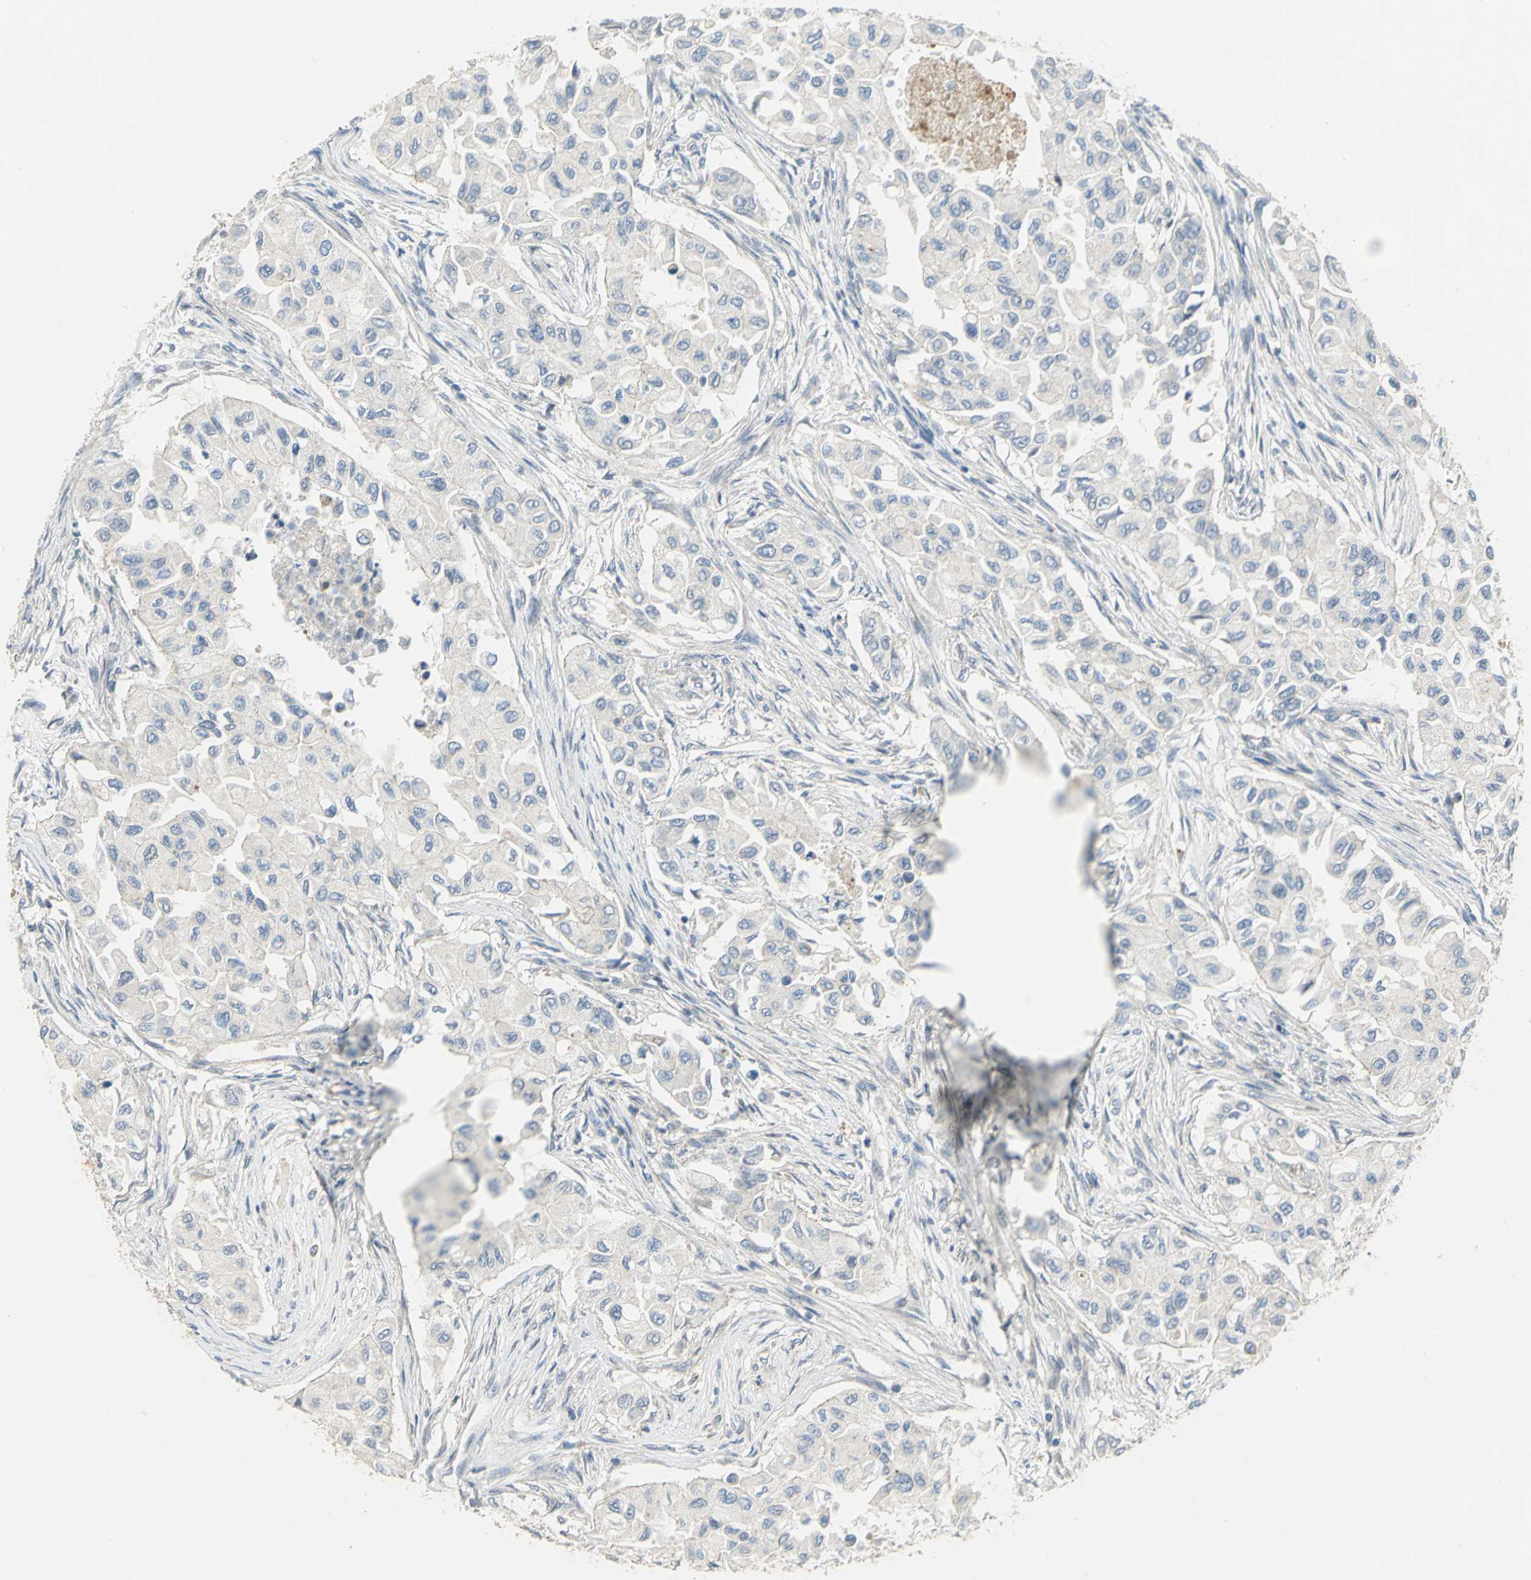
{"staining": {"intensity": "negative", "quantity": "none", "location": "none"}, "tissue": "breast cancer", "cell_type": "Tumor cells", "image_type": "cancer", "snomed": [{"axis": "morphology", "description": "Normal tissue, NOS"}, {"axis": "morphology", "description": "Duct carcinoma"}, {"axis": "topography", "description": "Breast"}], "caption": "Immunohistochemistry histopathology image of breast cancer (invasive ductal carcinoma) stained for a protein (brown), which demonstrates no positivity in tumor cells. (DAB IHC visualized using brightfield microscopy, high magnification).", "gene": "SPPL2B", "patient": {"sex": "female", "age": 49}}